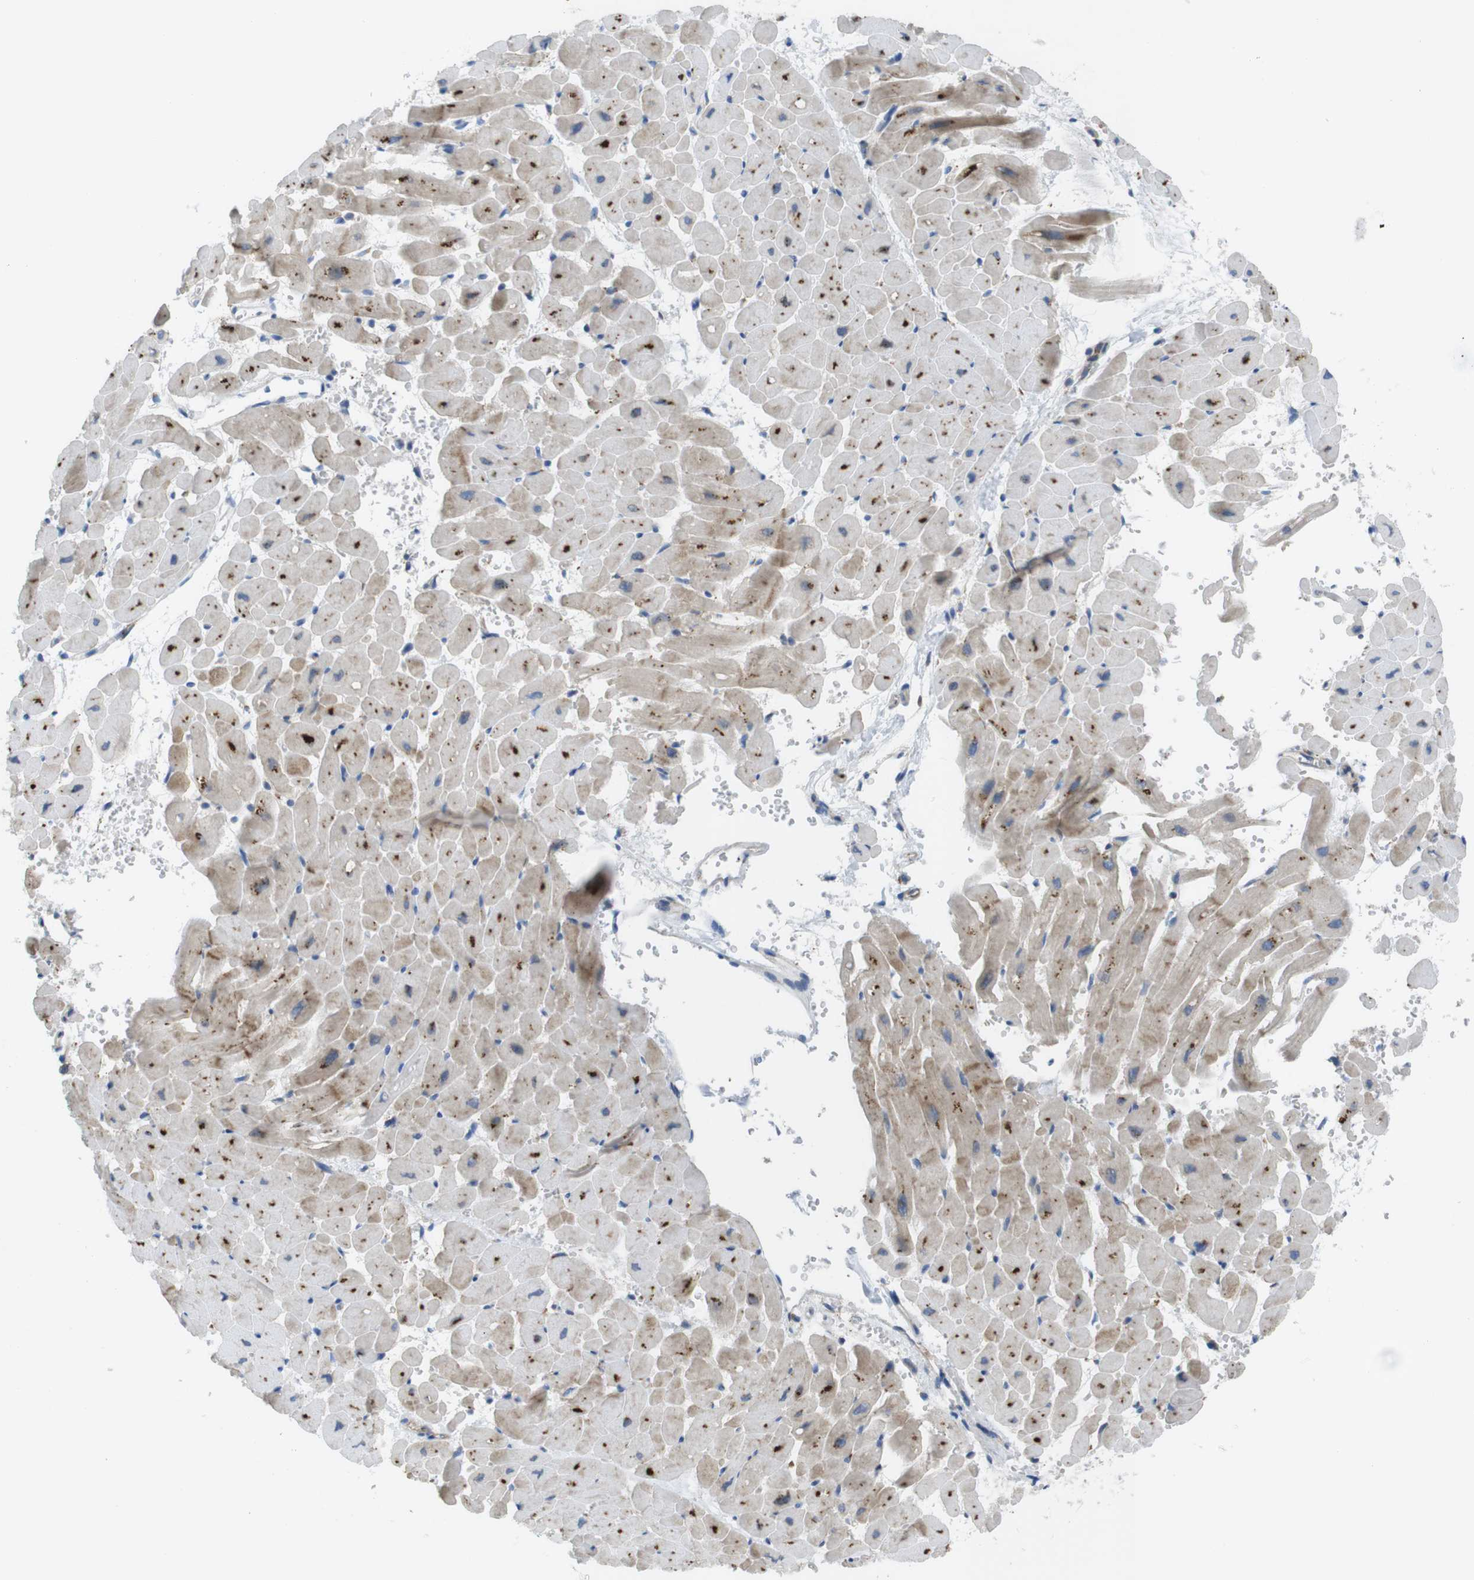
{"staining": {"intensity": "moderate", "quantity": ">75%", "location": "cytoplasmic/membranous"}, "tissue": "heart muscle", "cell_type": "Cardiomyocytes", "image_type": "normal", "snomed": [{"axis": "morphology", "description": "Normal tissue, NOS"}, {"axis": "topography", "description": "Heart"}], "caption": "IHC photomicrograph of normal heart muscle: human heart muscle stained using immunohistochemistry (IHC) exhibits medium levels of moderate protein expression localized specifically in the cytoplasmic/membranous of cardiomyocytes, appearing as a cytoplasmic/membranous brown color.", "gene": "TMEM234", "patient": {"sex": "male", "age": 45}}